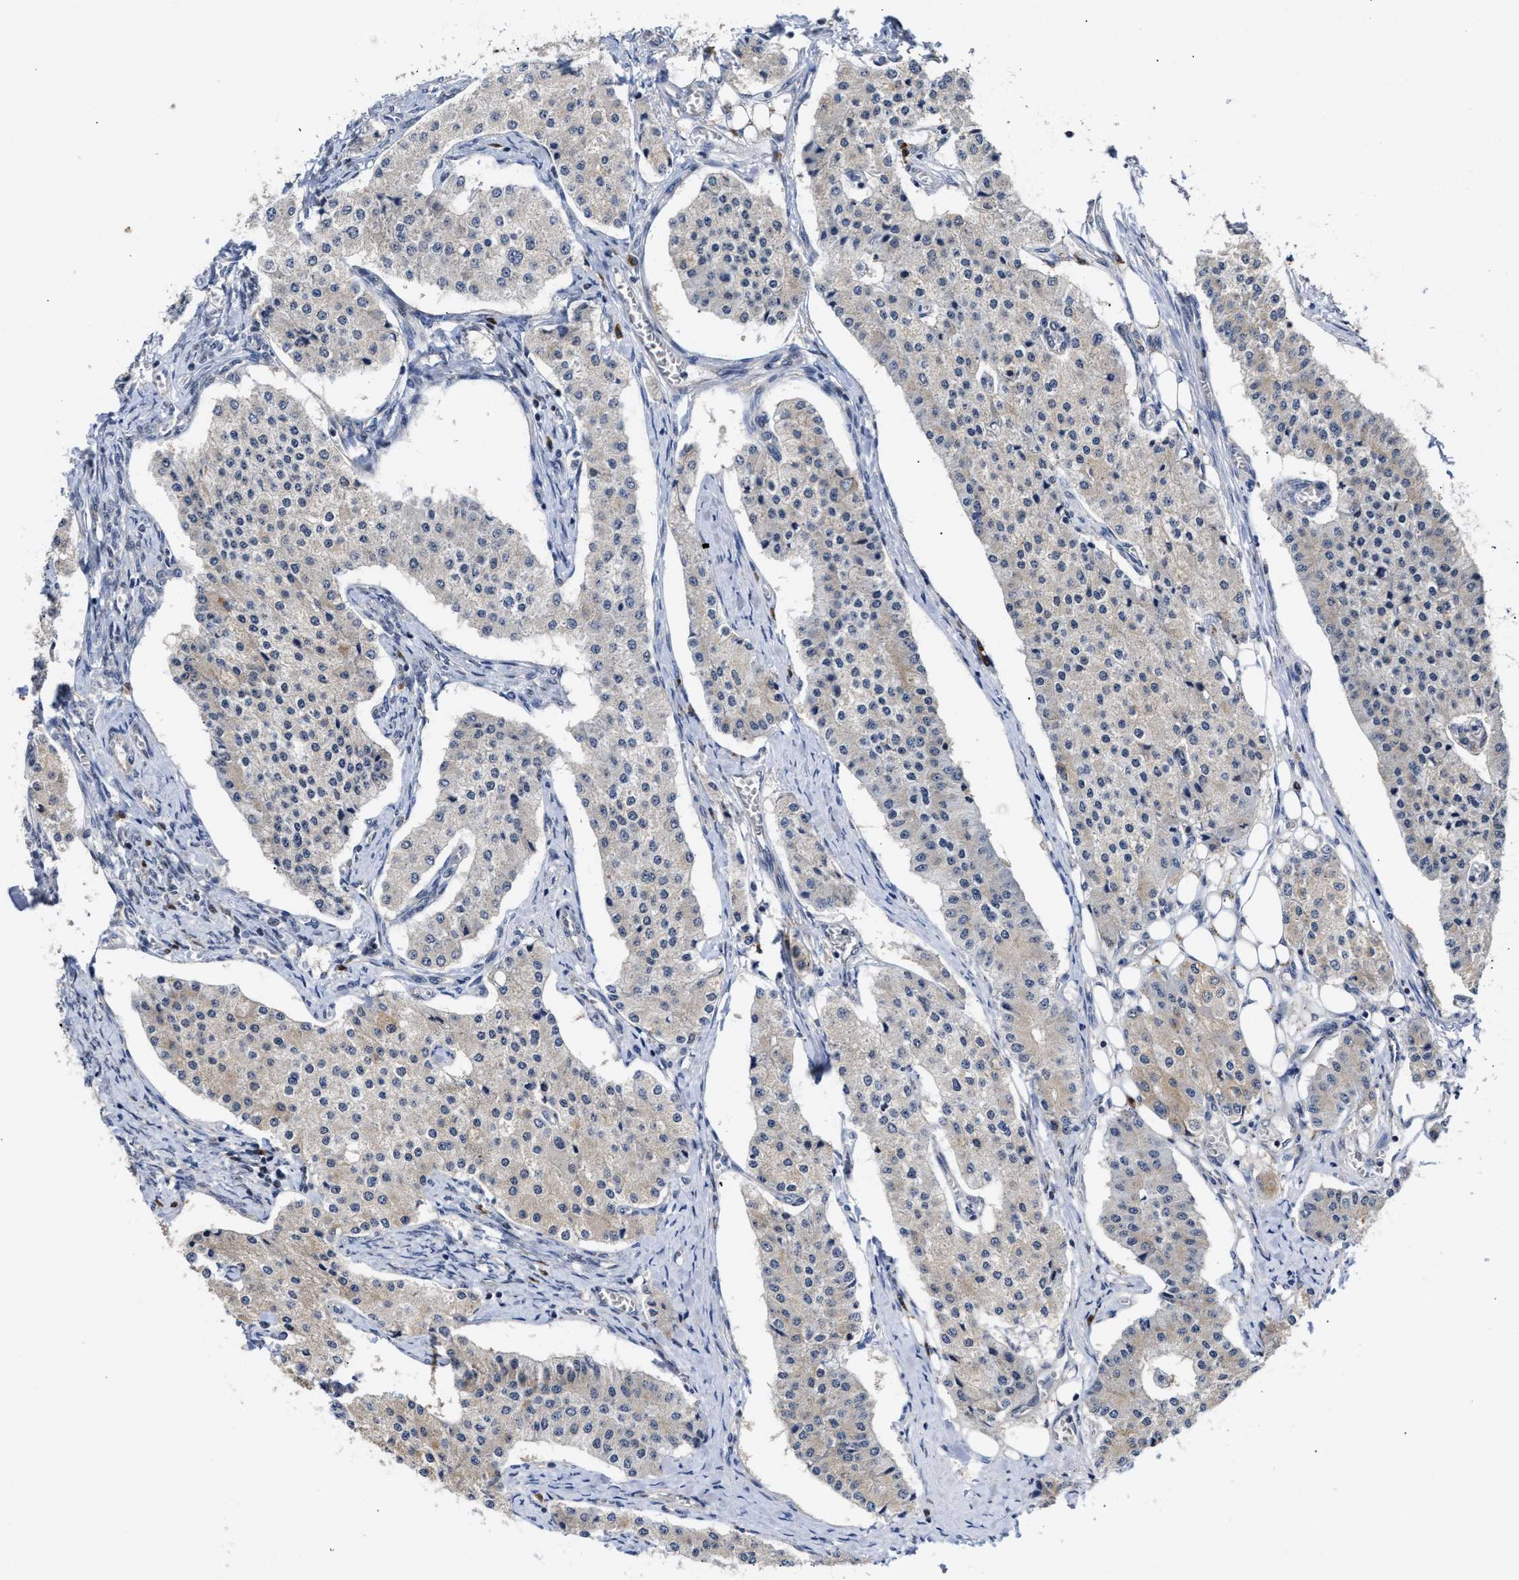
{"staining": {"intensity": "negative", "quantity": "none", "location": "none"}, "tissue": "carcinoid", "cell_type": "Tumor cells", "image_type": "cancer", "snomed": [{"axis": "morphology", "description": "Carcinoid, malignant, NOS"}, {"axis": "topography", "description": "Colon"}], "caption": "Malignant carcinoid was stained to show a protein in brown. There is no significant positivity in tumor cells. (DAB immunohistochemistry visualized using brightfield microscopy, high magnification).", "gene": "CLIP2", "patient": {"sex": "female", "age": 52}}